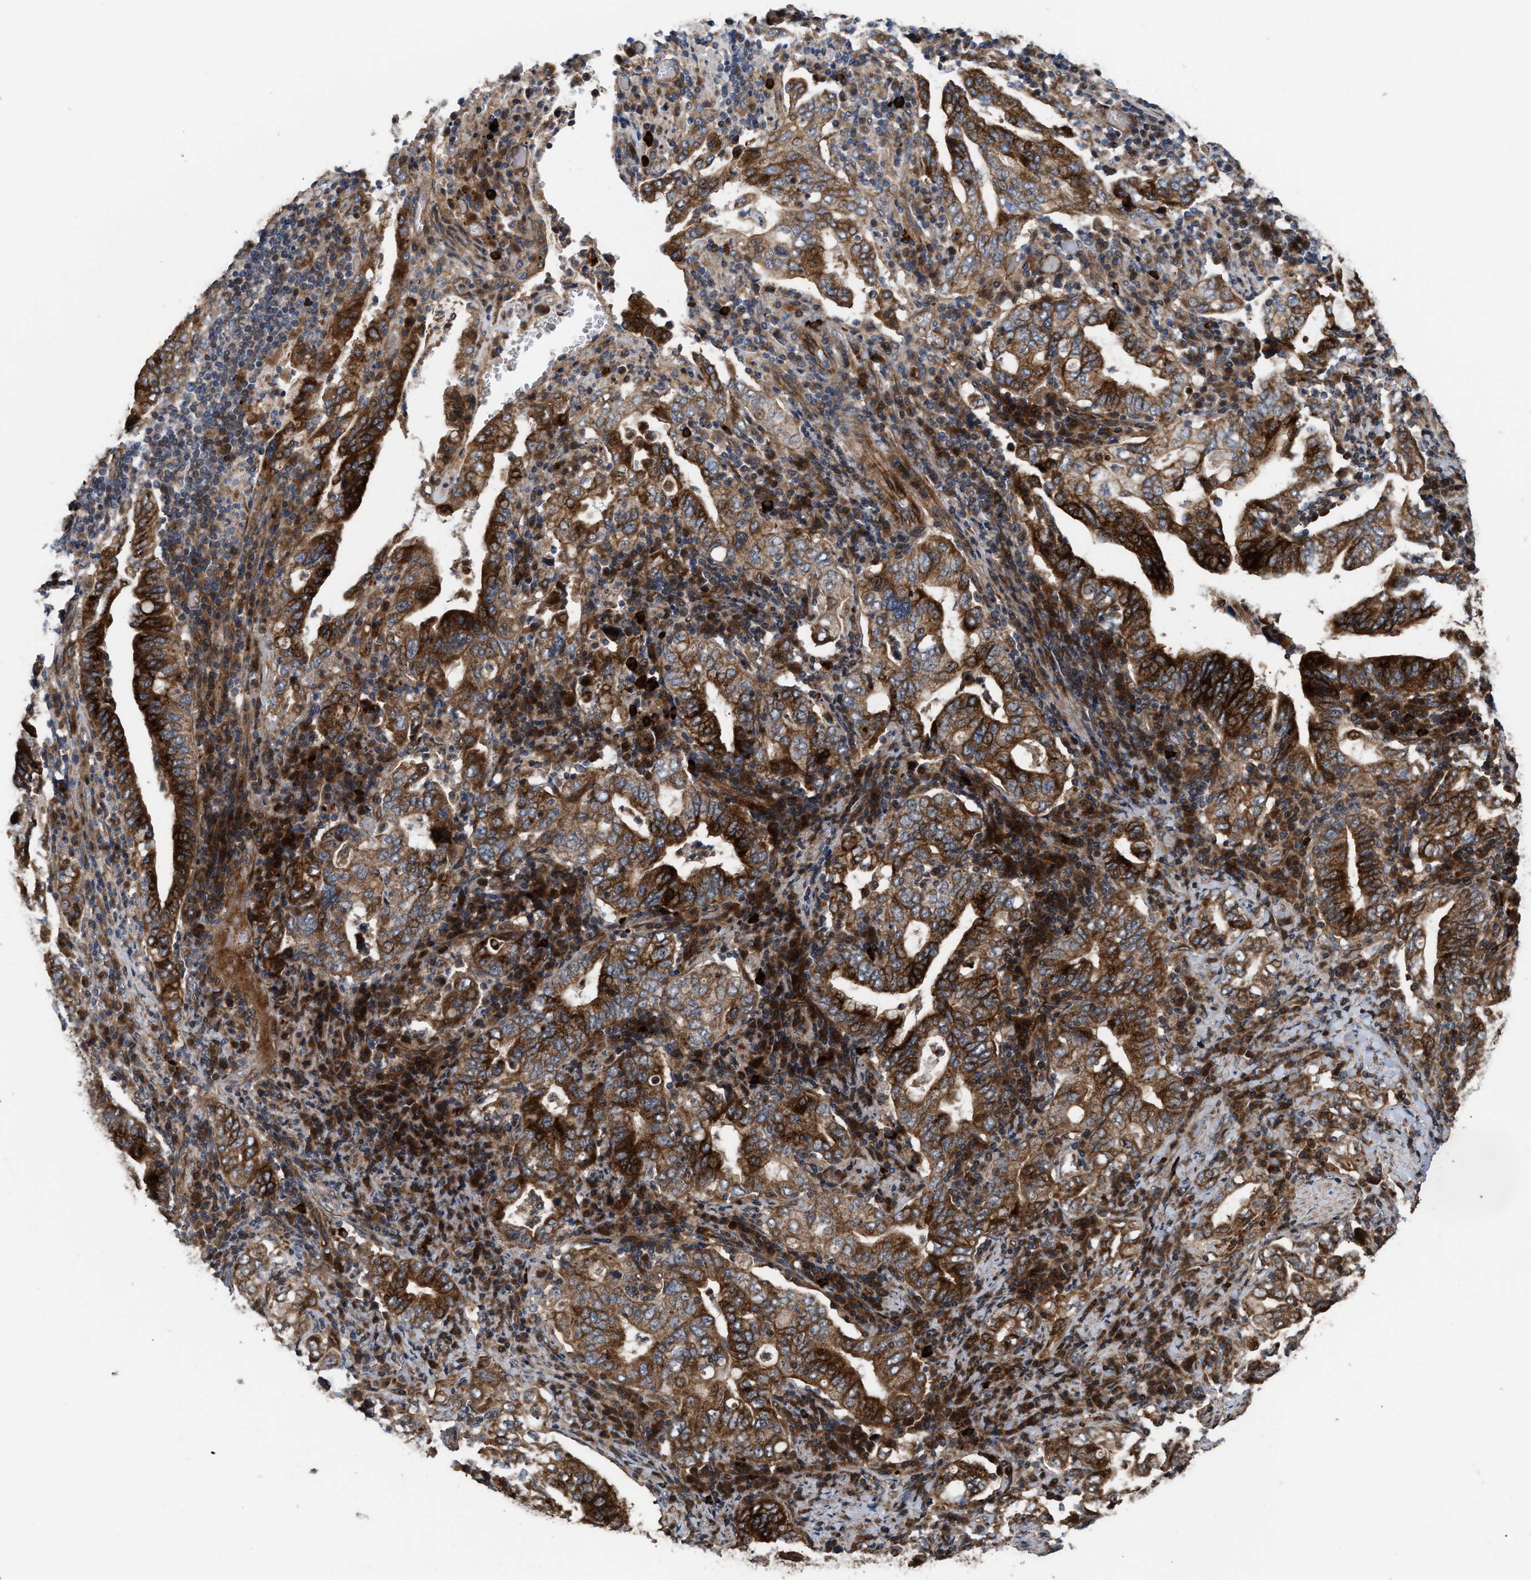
{"staining": {"intensity": "strong", "quantity": ">75%", "location": "cytoplasmic/membranous"}, "tissue": "stomach cancer", "cell_type": "Tumor cells", "image_type": "cancer", "snomed": [{"axis": "morphology", "description": "Normal tissue, NOS"}, {"axis": "morphology", "description": "Adenocarcinoma, NOS"}, {"axis": "topography", "description": "Esophagus"}, {"axis": "topography", "description": "Stomach, upper"}, {"axis": "topography", "description": "Peripheral nerve tissue"}], "caption": "Immunohistochemistry photomicrograph of neoplastic tissue: stomach cancer (adenocarcinoma) stained using IHC demonstrates high levels of strong protein expression localized specifically in the cytoplasmic/membranous of tumor cells, appearing as a cytoplasmic/membranous brown color.", "gene": "STAU1", "patient": {"sex": "male", "age": 62}}